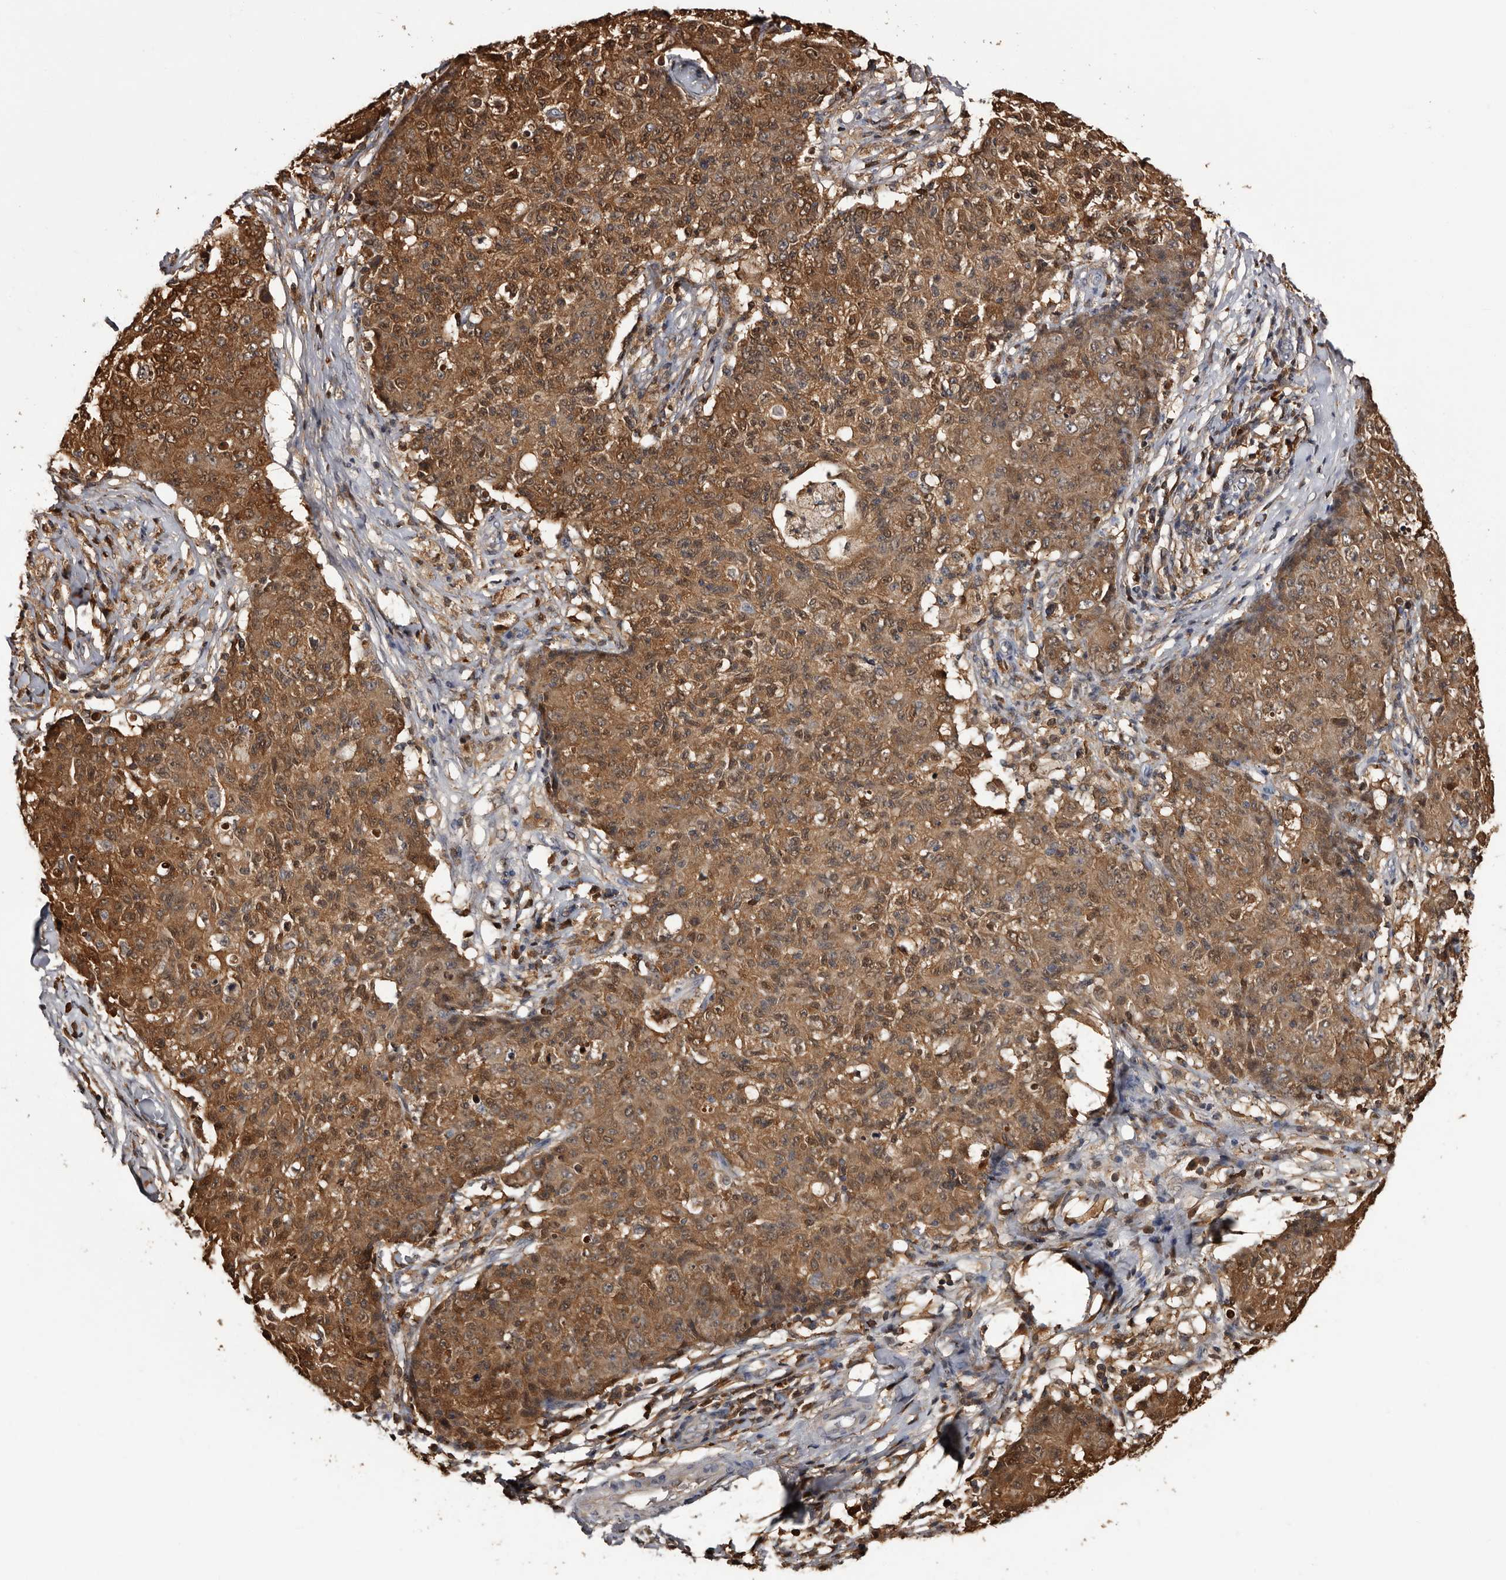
{"staining": {"intensity": "moderate", "quantity": ">75%", "location": "cytoplasmic/membranous"}, "tissue": "ovarian cancer", "cell_type": "Tumor cells", "image_type": "cancer", "snomed": [{"axis": "morphology", "description": "Carcinoma, endometroid"}, {"axis": "topography", "description": "Ovary"}], "caption": "A micrograph showing moderate cytoplasmic/membranous positivity in approximately >75% of tumor cells in ovarian cancer (endometroid carcinoma), as visualized by brown immunohistochemical staining.", "gene": "DNPH1", "patient": {"sex": "female", "age": 42}}